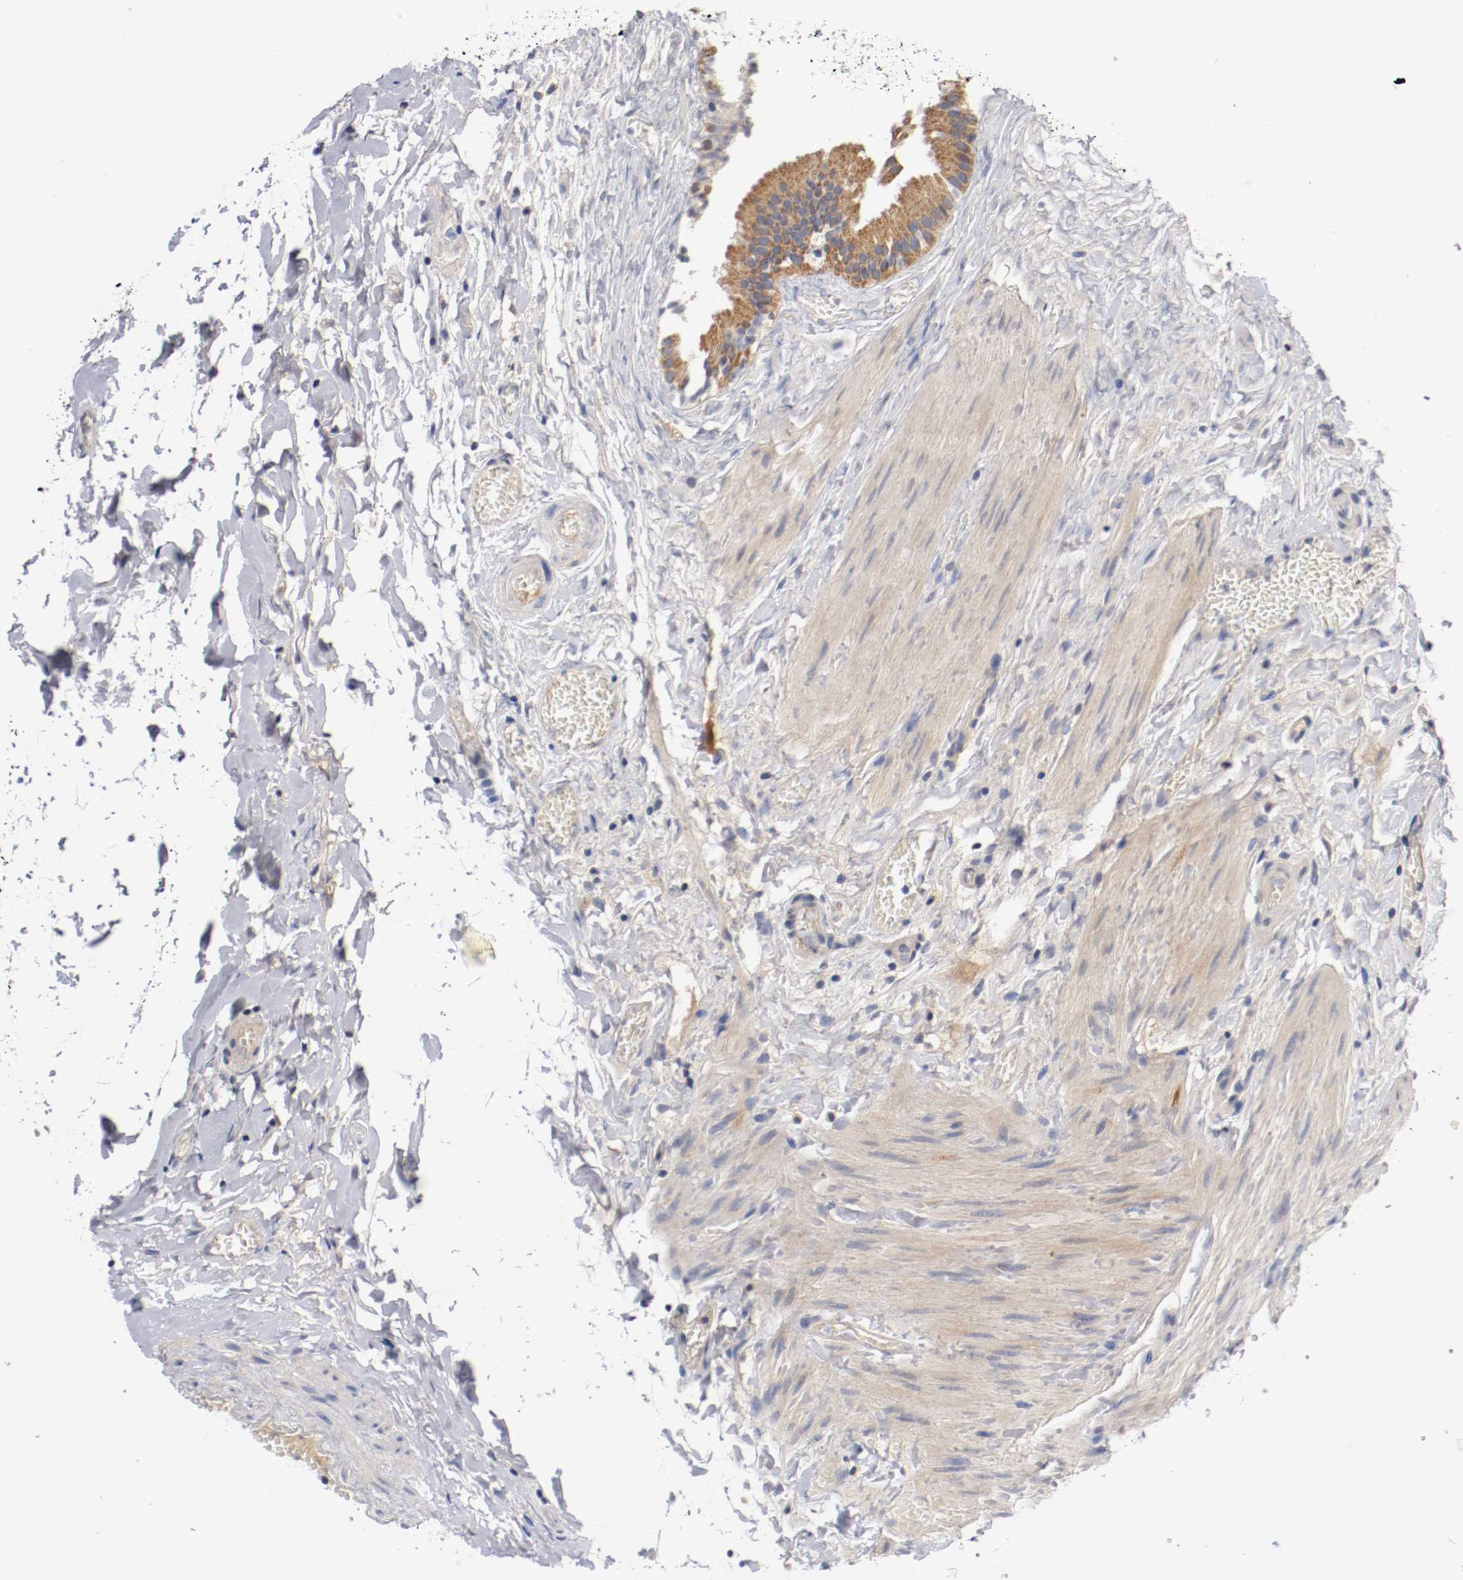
{"staining": {"intensity": "moderate", "quantity": ">75%", "location": "cytoplasmic/membranous"}, "tissue": "gallbladder", "cell_type": "Glandular cells", "image_type": "normal", "snomed": [{"axis": "morphology", "description": "Normal tissue, NOS"}, {"axis": "topography", "description": "Gallbladder"}], "caption": "An immunohistochemistry (IHC) histopathology image of unremarkable tissue is shown. Protein staining in brown highlights moderate cytoplasmic/membranous positivity in gallbladder within glandular cells. (IHC, brightfield microscopy, high magnification).", "gene": "PCSK6", "patient": {"sex": "female", "age": 63}}